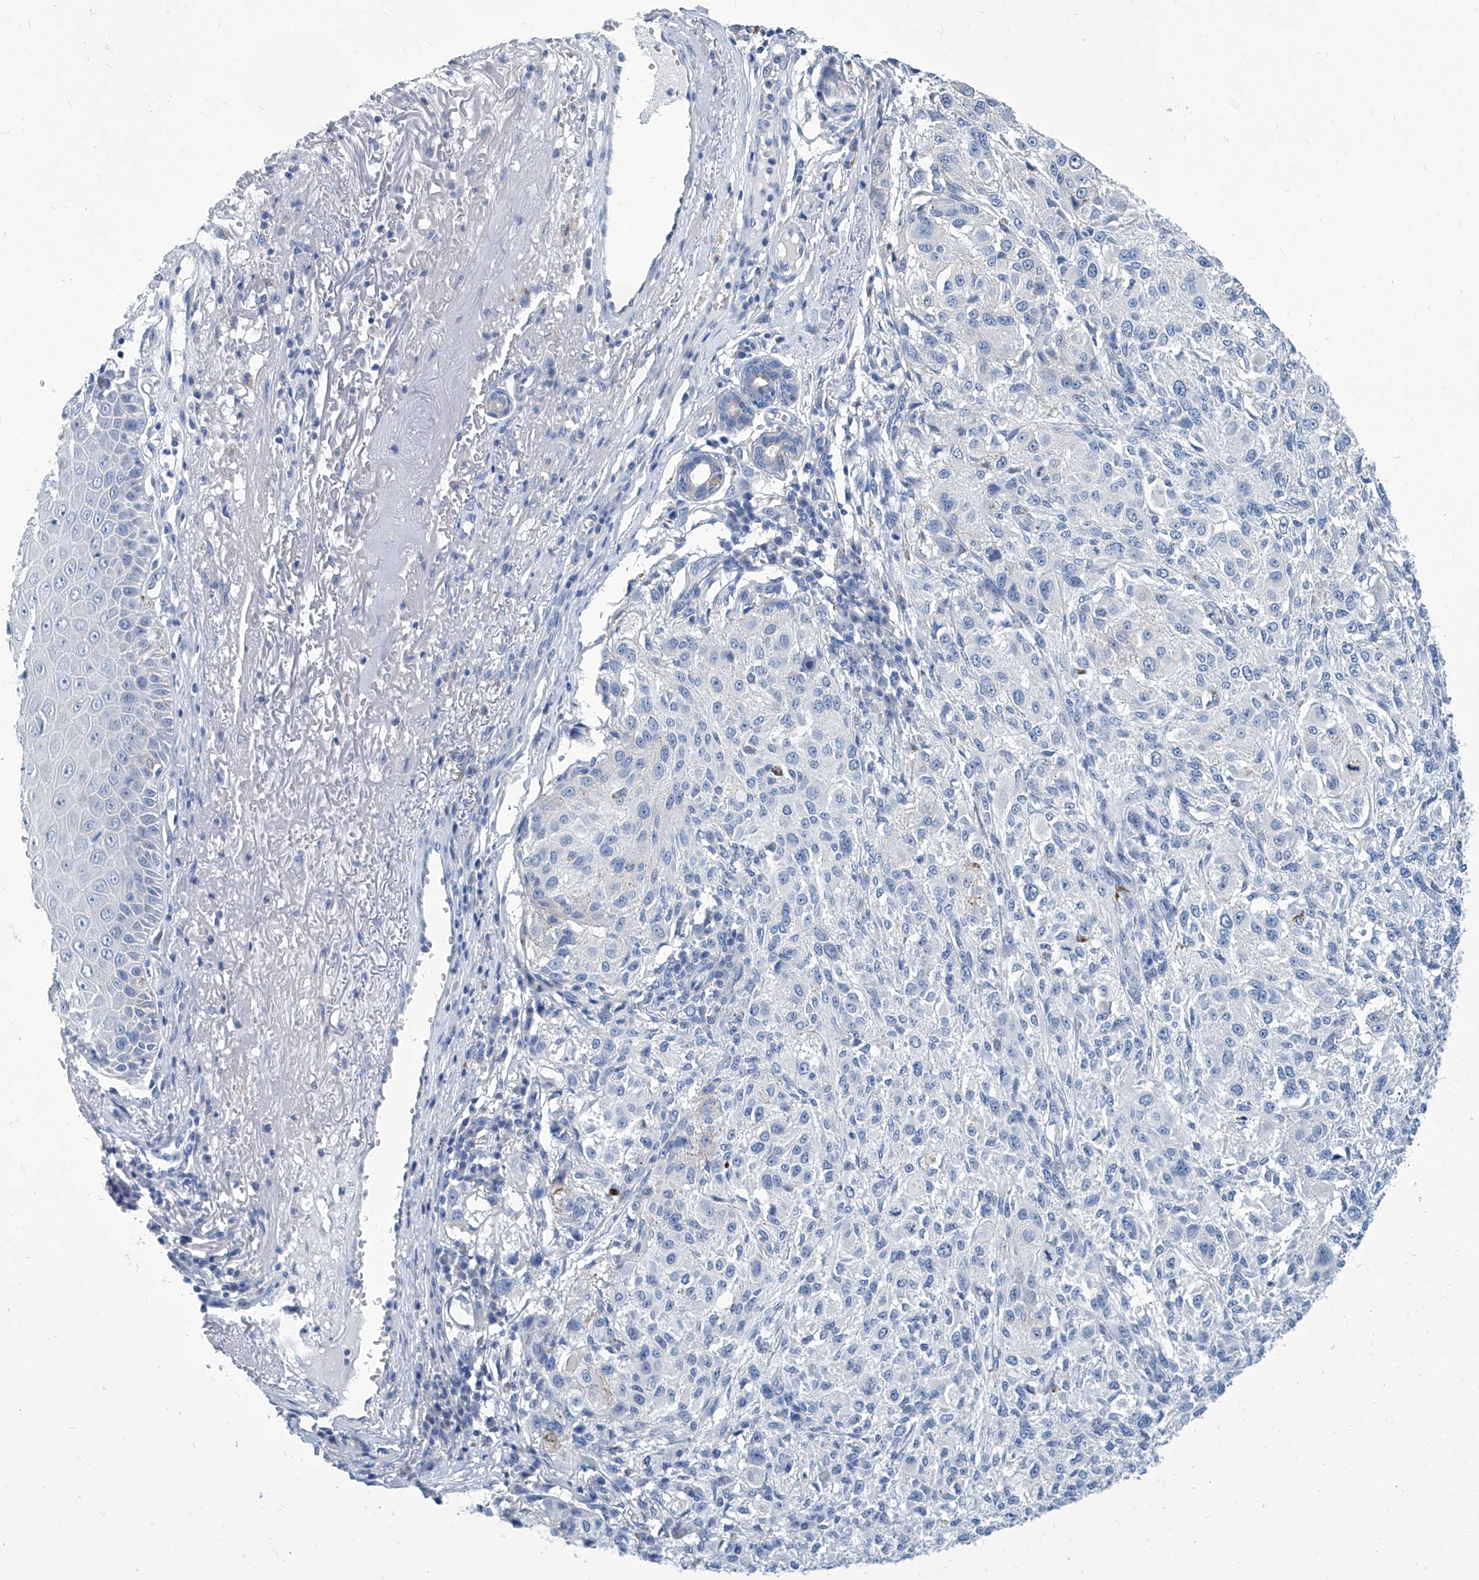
{"staining": {"intensity": "negative", "quantity": "none", "location": "none"}, "tissue": "melanoma", "cell_type": "Tumor cells", "image_type": "cancer", "snomed": [{"axis": "morphology", "description": "Necrosis, NOS"}, {"axis": "morphology", "description": "Malignant melanoma, NOS"}, {"axis": "topography", "description": "Skin"}], "caption": "An IHC image of malignant melanoma is shown. There is no staining in tumor cells of malignant melanoma.", "gene": "ZNF519", "patient": {"sex": "female", "age": 87}}